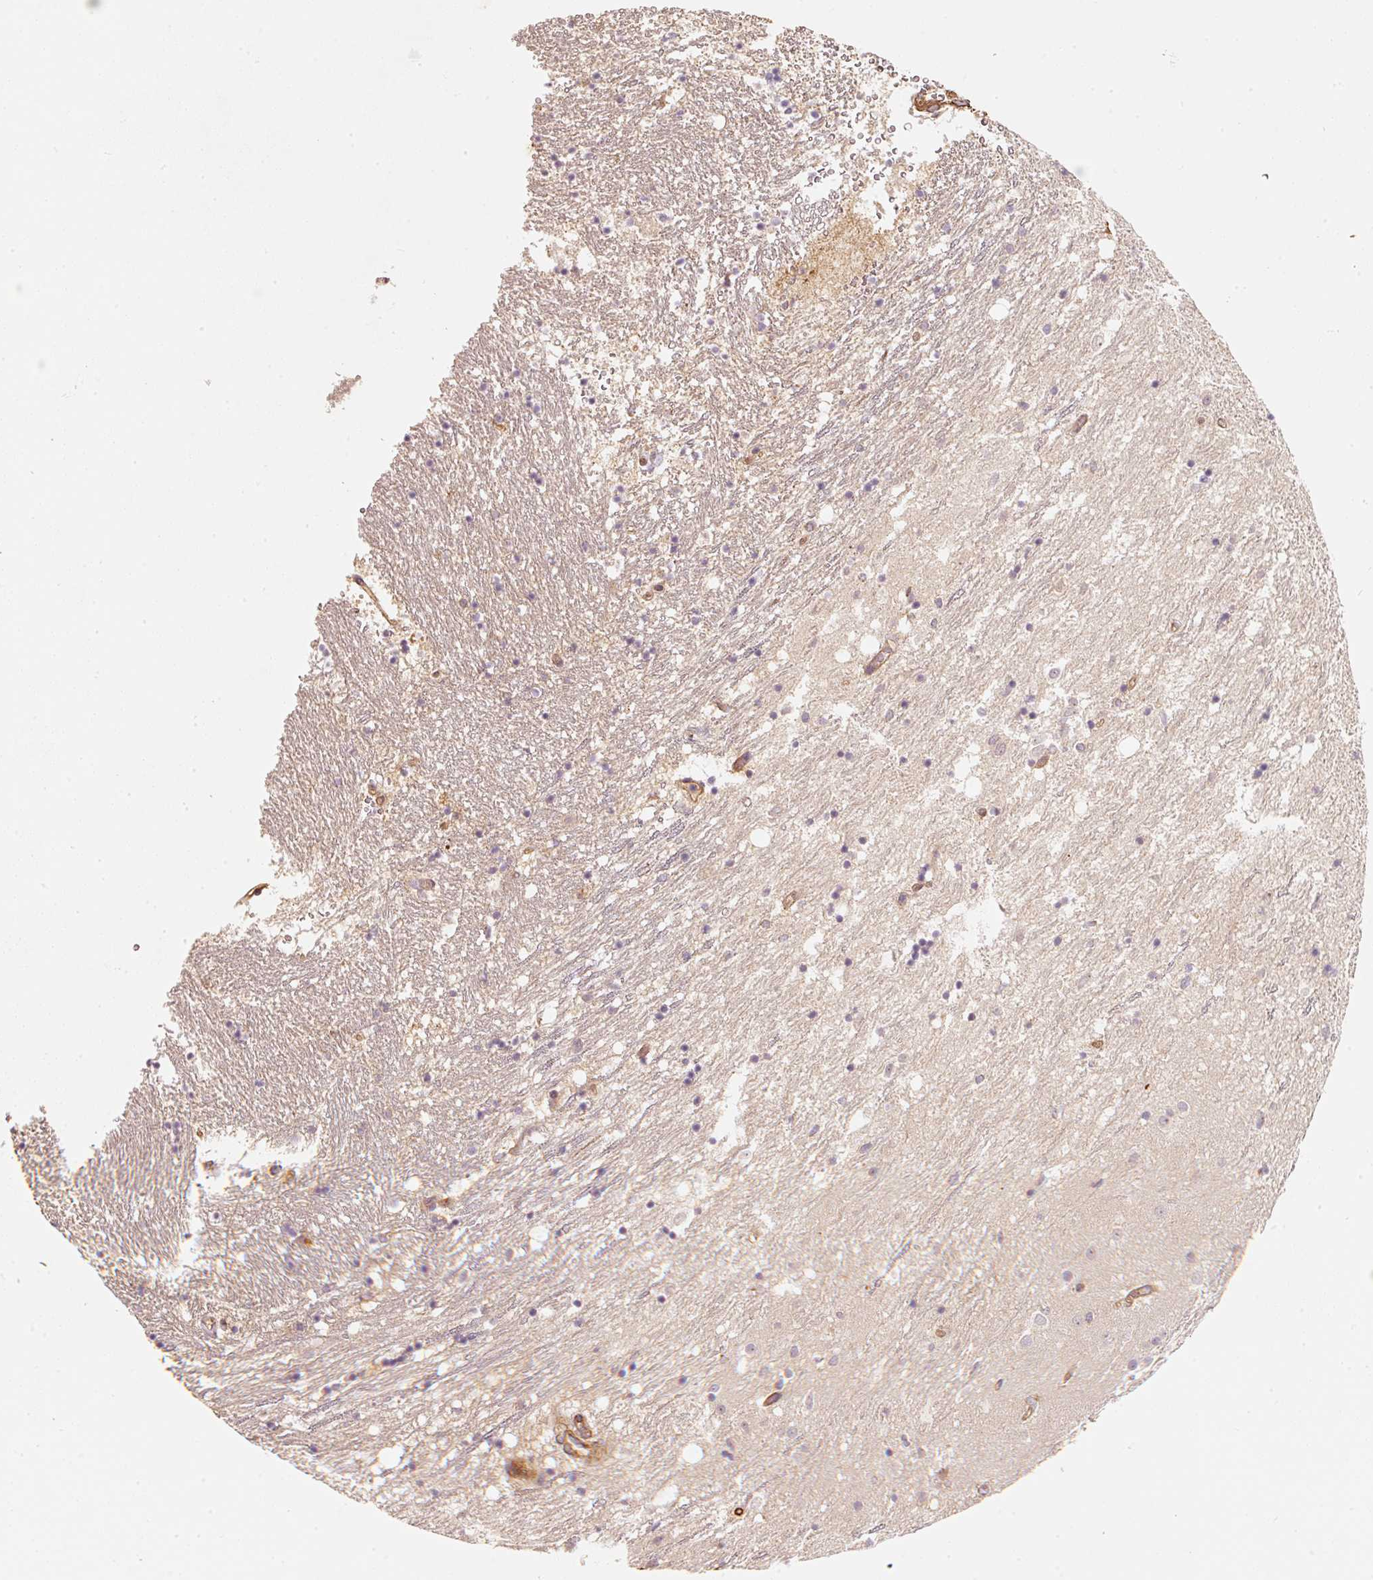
{"staining": {"intensity": "negative", "quantity": "none", "location": "none"}, "tissue": "caudate", "cell_type": "Glial cells", "image_type": "normal", "snomed": [{"axis": "morphology", "description": "Normal tissue, NOS"}, {"axis": "topography", "description": "Lateral ventricle wall"}], "caption": "This is an immunohistochemistry micrograph of normal caudate. There is no staining in glial cells.", "gene": "CEP95", "patient": {"sex": "male", "age": 58}}